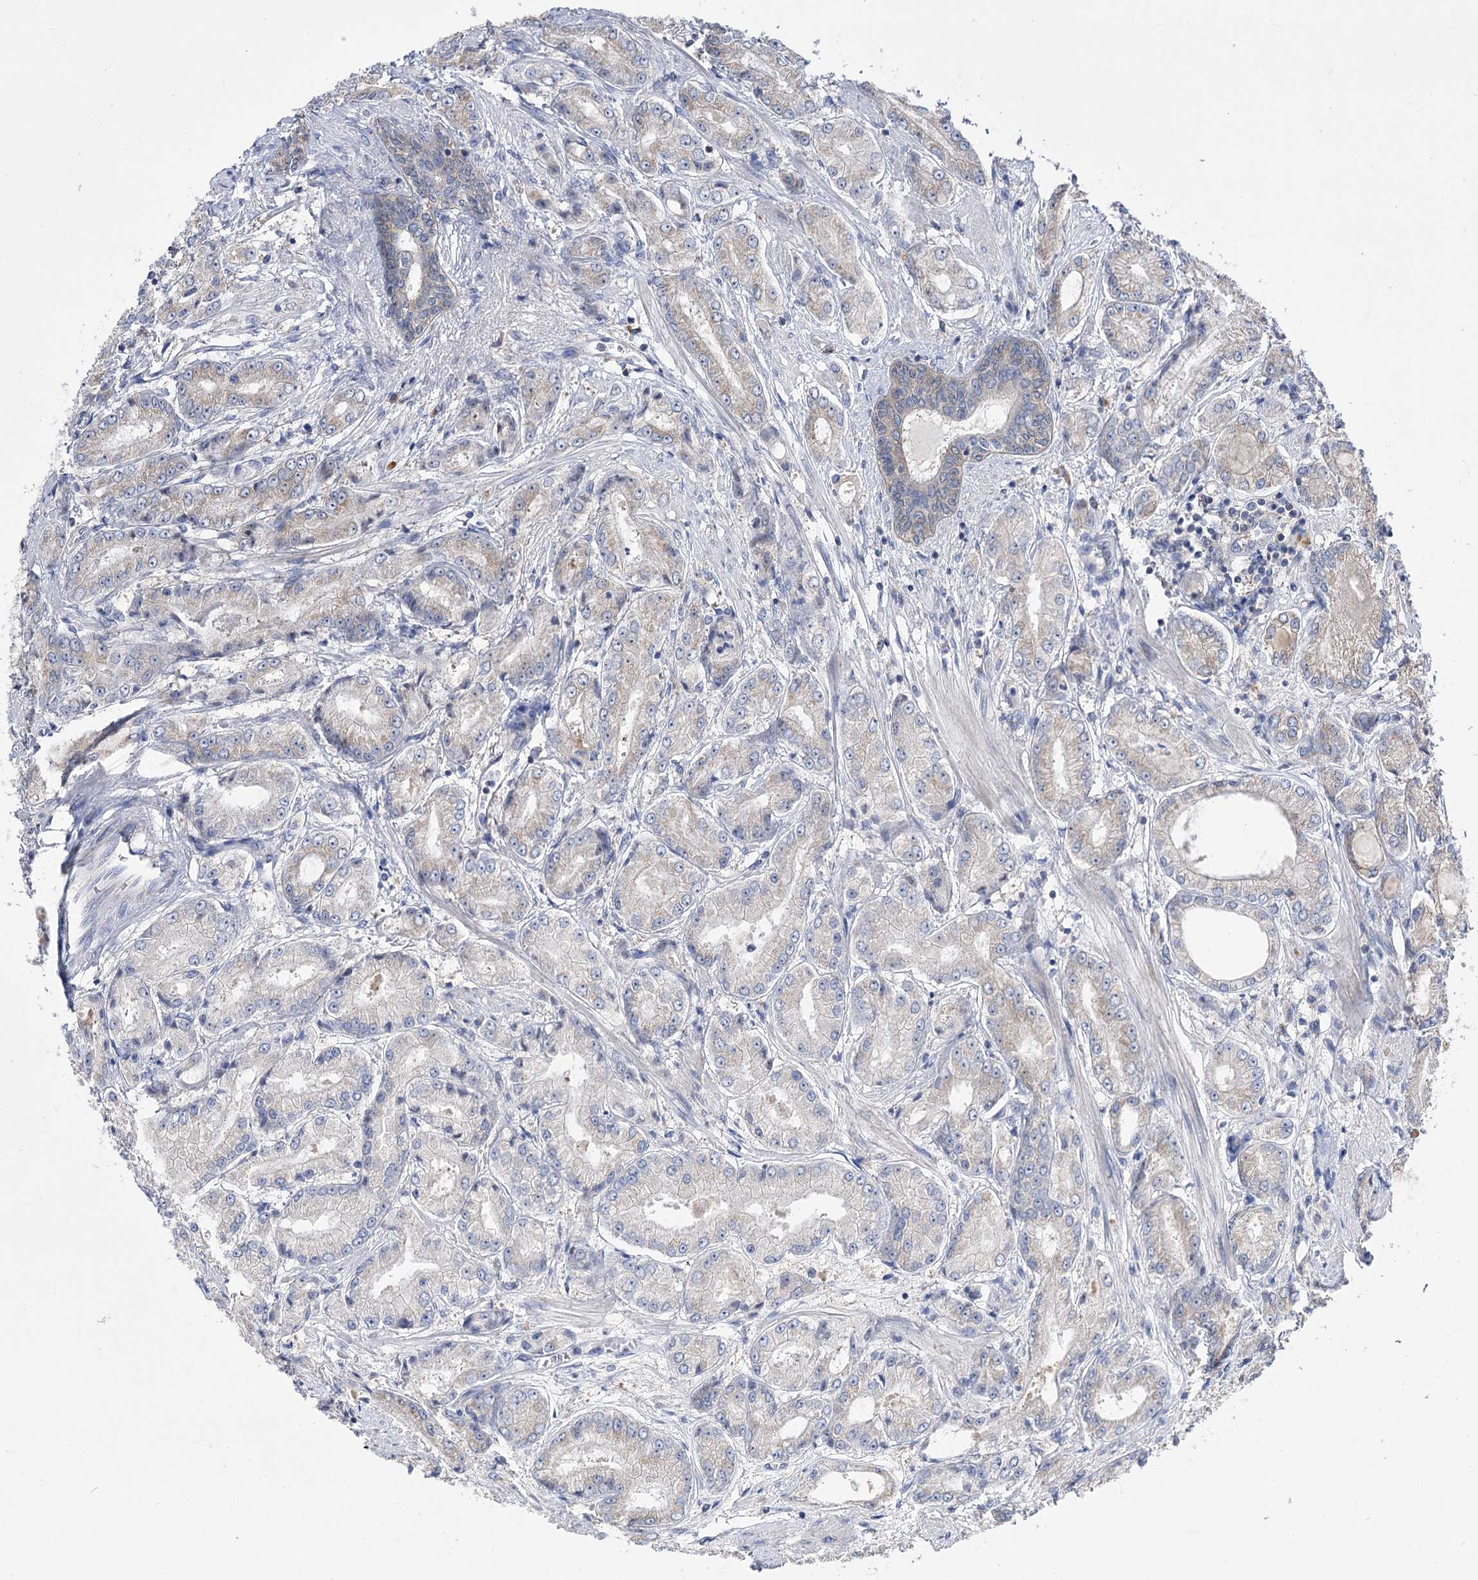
{"staining": {"intensity": "negative", "quantity": "none", "location": "none"}, "tissue": "prostate cancer", "cell_type": "Tumor cells", "image_type": "cancer", "snomed": [{"axis": "morphology", "description": "Adenocarcinoma, High grade"}, {"axis": "topography", "description": "Prostate"}], "caption": "IHC image of neoplastic tissue: human prostate cancer (adenocarcinoma (high-grade)) stained with DAB (3,3'-diaminobenzidine) displays no significant protein positivity in tumor cells.", "gene": "ZNF622", "patient": {"sex": "male", "age": 59}}